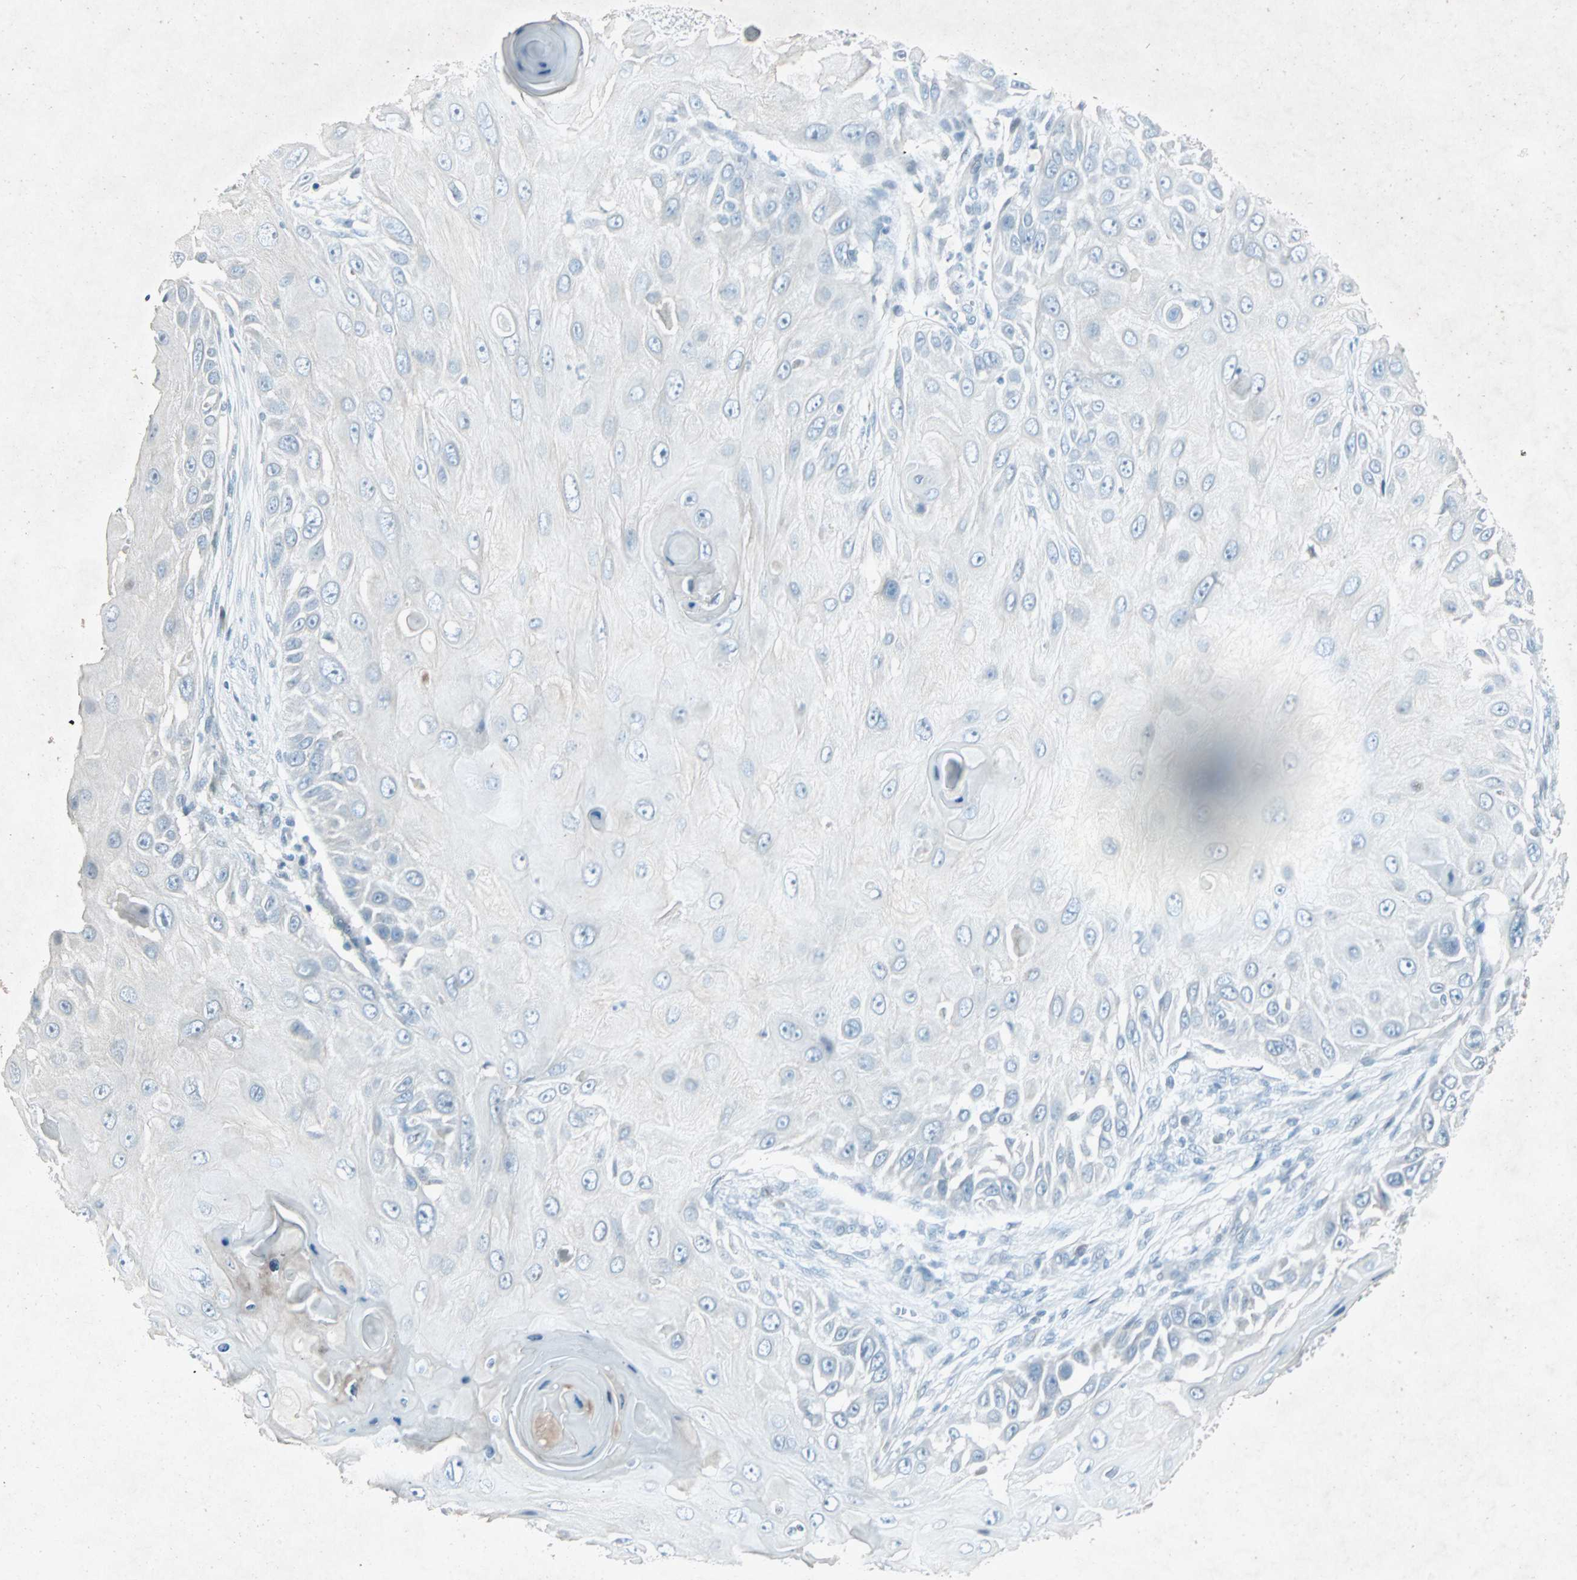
{"staining": {"intensity": "negative", "quantity": "none", "location": "none"}, "tissue": "skin cancer", "cell_type": "Tumor cells", "image_type": "cancer", "snomed": [{"axis": "morphology", "description": "Squamous cell carcinoma, NOS"}, {"axis": "topography", "description": "Skin"}], "caption": "Histopathology image shows no significant protein expression in tumor cells of skin cancer. Brightfield microscopy of immunohistochemistry stained with DAB (brown) and hematoxylin (blue), captured at high magnification.", "gene": "LANCL3", "patient": {"sex": "female", "age": 44}}